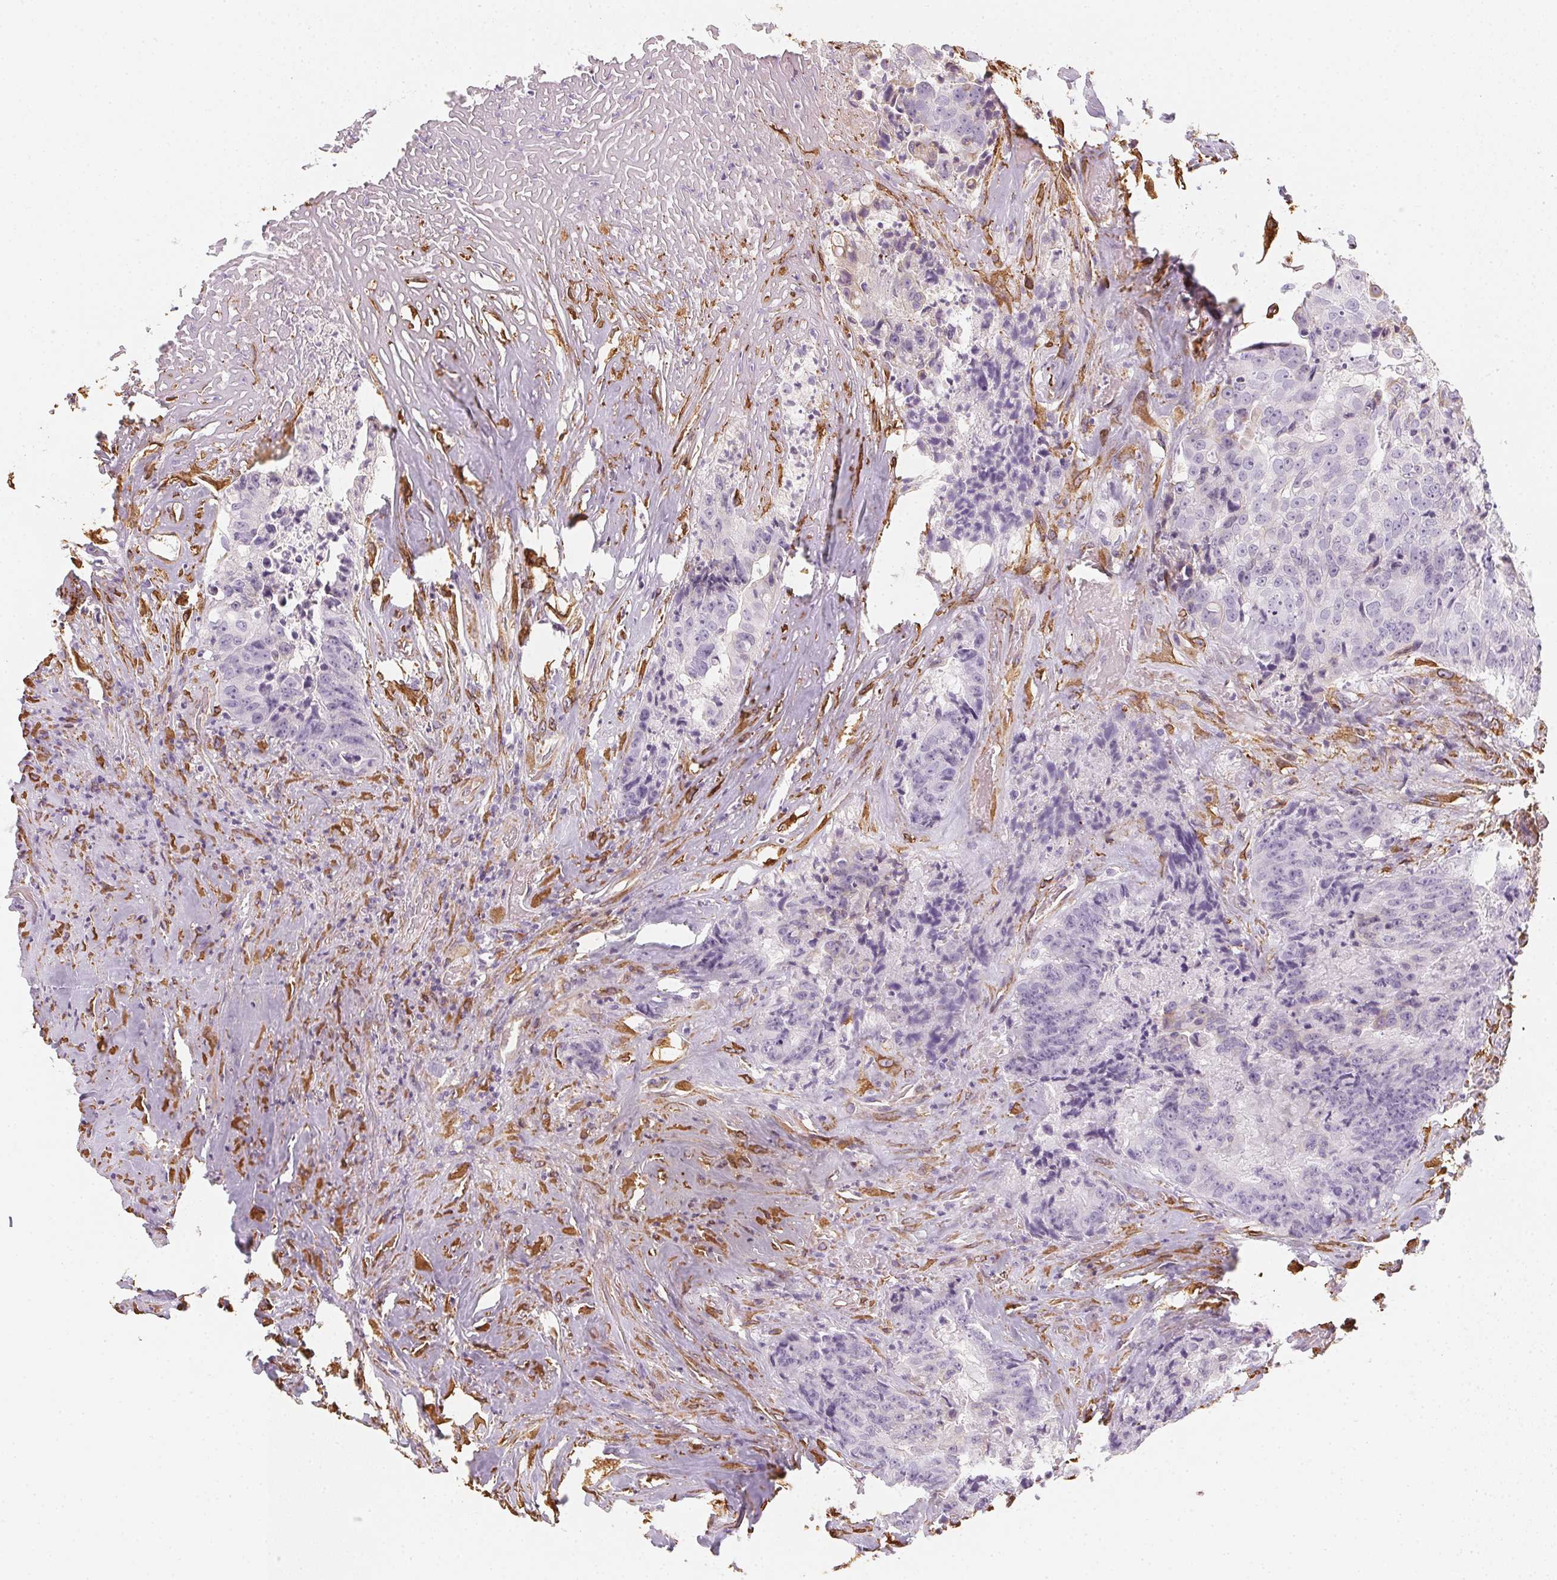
{"staining": {"intensity": "negative", "quantity": "none", "location": "none"}, "tissue": "colorectal cancer", "cell_type": "Tumor cells", "image_type": "cancer", "snomed": [{"axis": "morphology", "description": "Adenocarcinoma, NOS"}, {"axis": "topography", "description": "Rectum"}], "caption": "Micrograph shows no protein expression in tumor cells of colorectal adenocarcinoma tissue.", "gene": "RSBN1", "patient": {"sex": "female", "age": 62}}